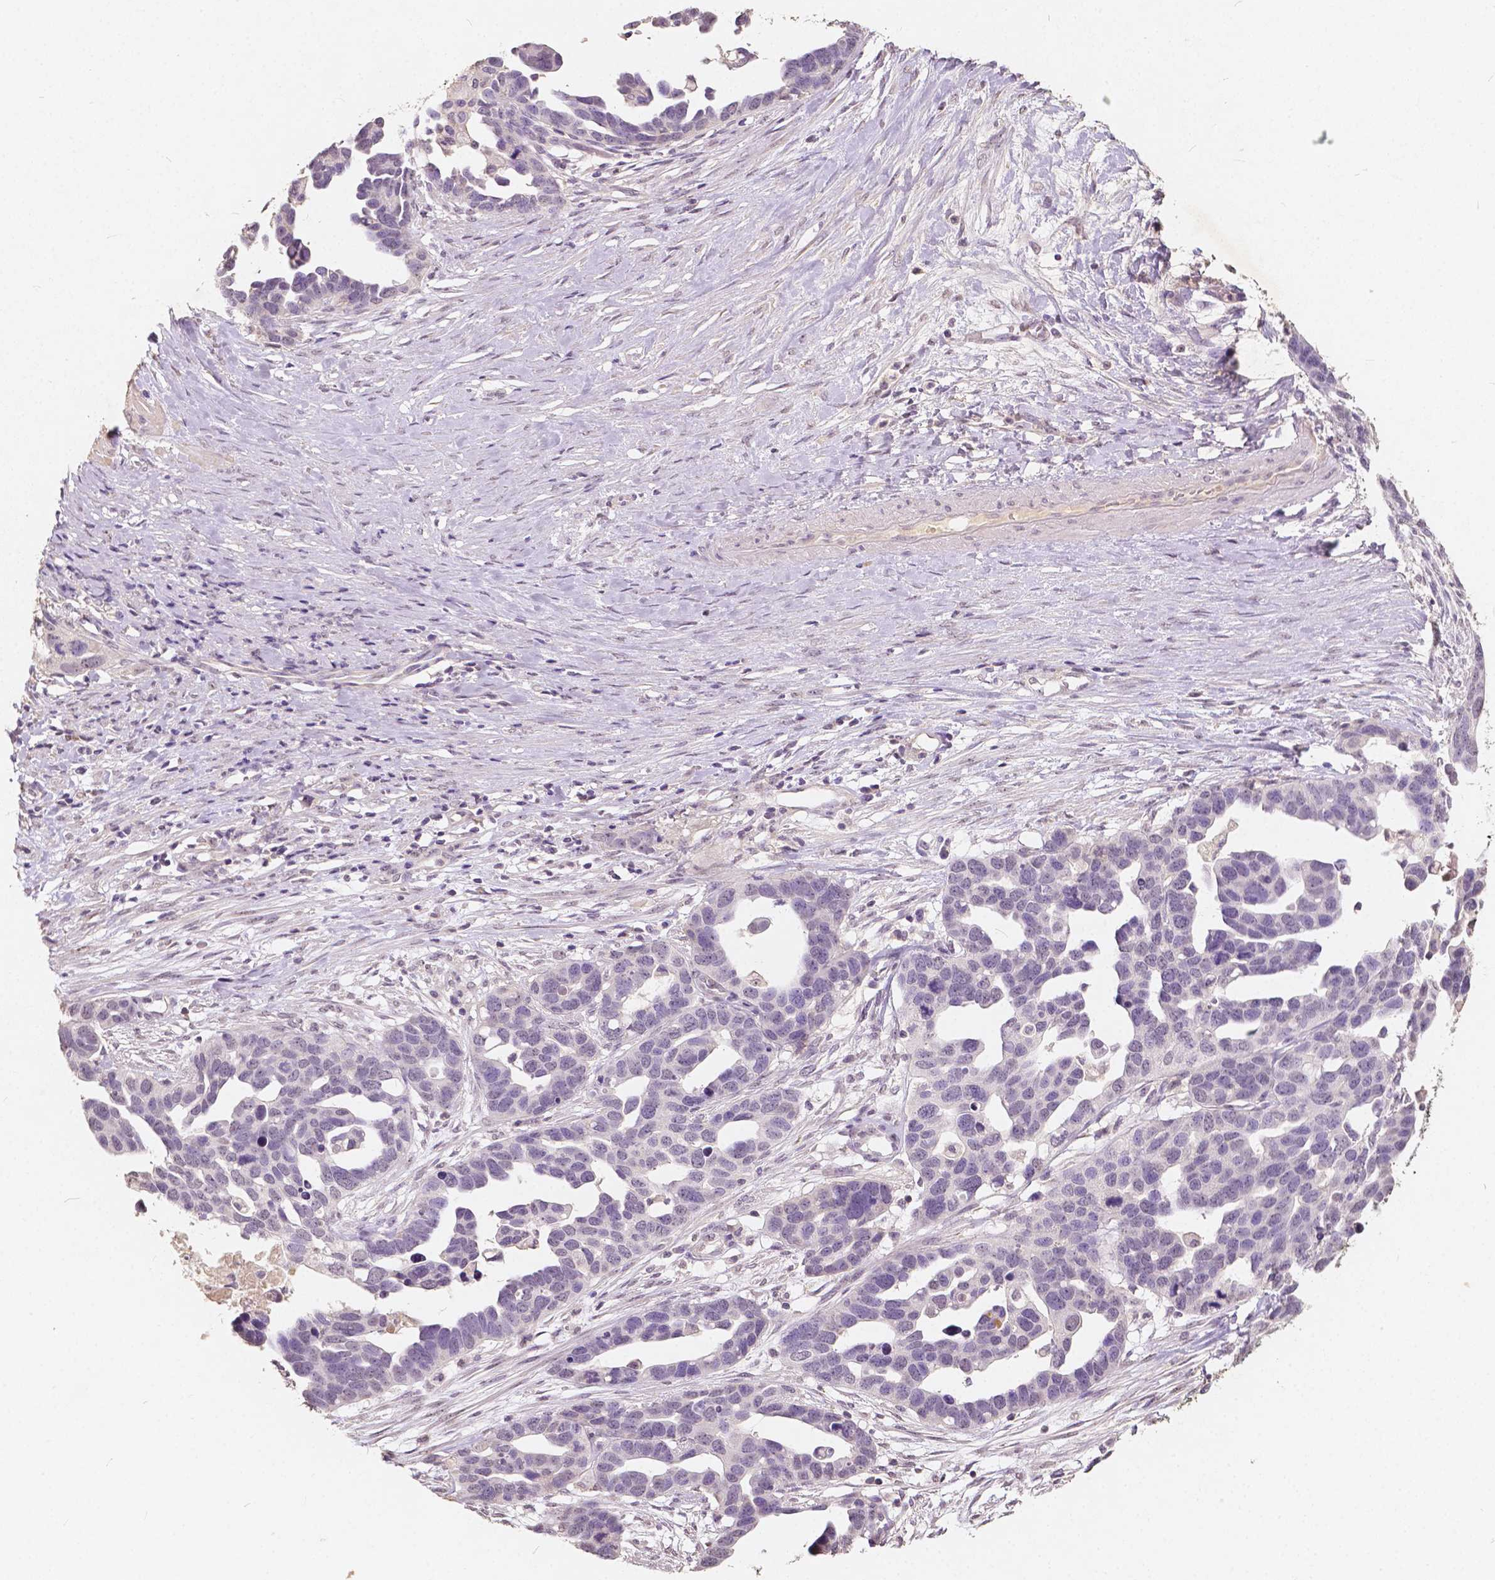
{"staining": {"intensity": "negative", "quantity": "none", "location": "none"}, "tissue": "ovarian cancer", "cell_type": "Tumor cells", "image_type": "cancer", "snomed": [{"axis": "morphology", "description": "Cystadenocarcinoma, serous, NOS"}, {"axis": "topography", "description": "Ovary"}], "caption": "Immunohistochemistry (IHC) of human serous cystadenocarcinoma (ovarian) shows no expression in tumor cells.", "gene": "SOX15", "patient": {"sex": "female", "age": 54}}